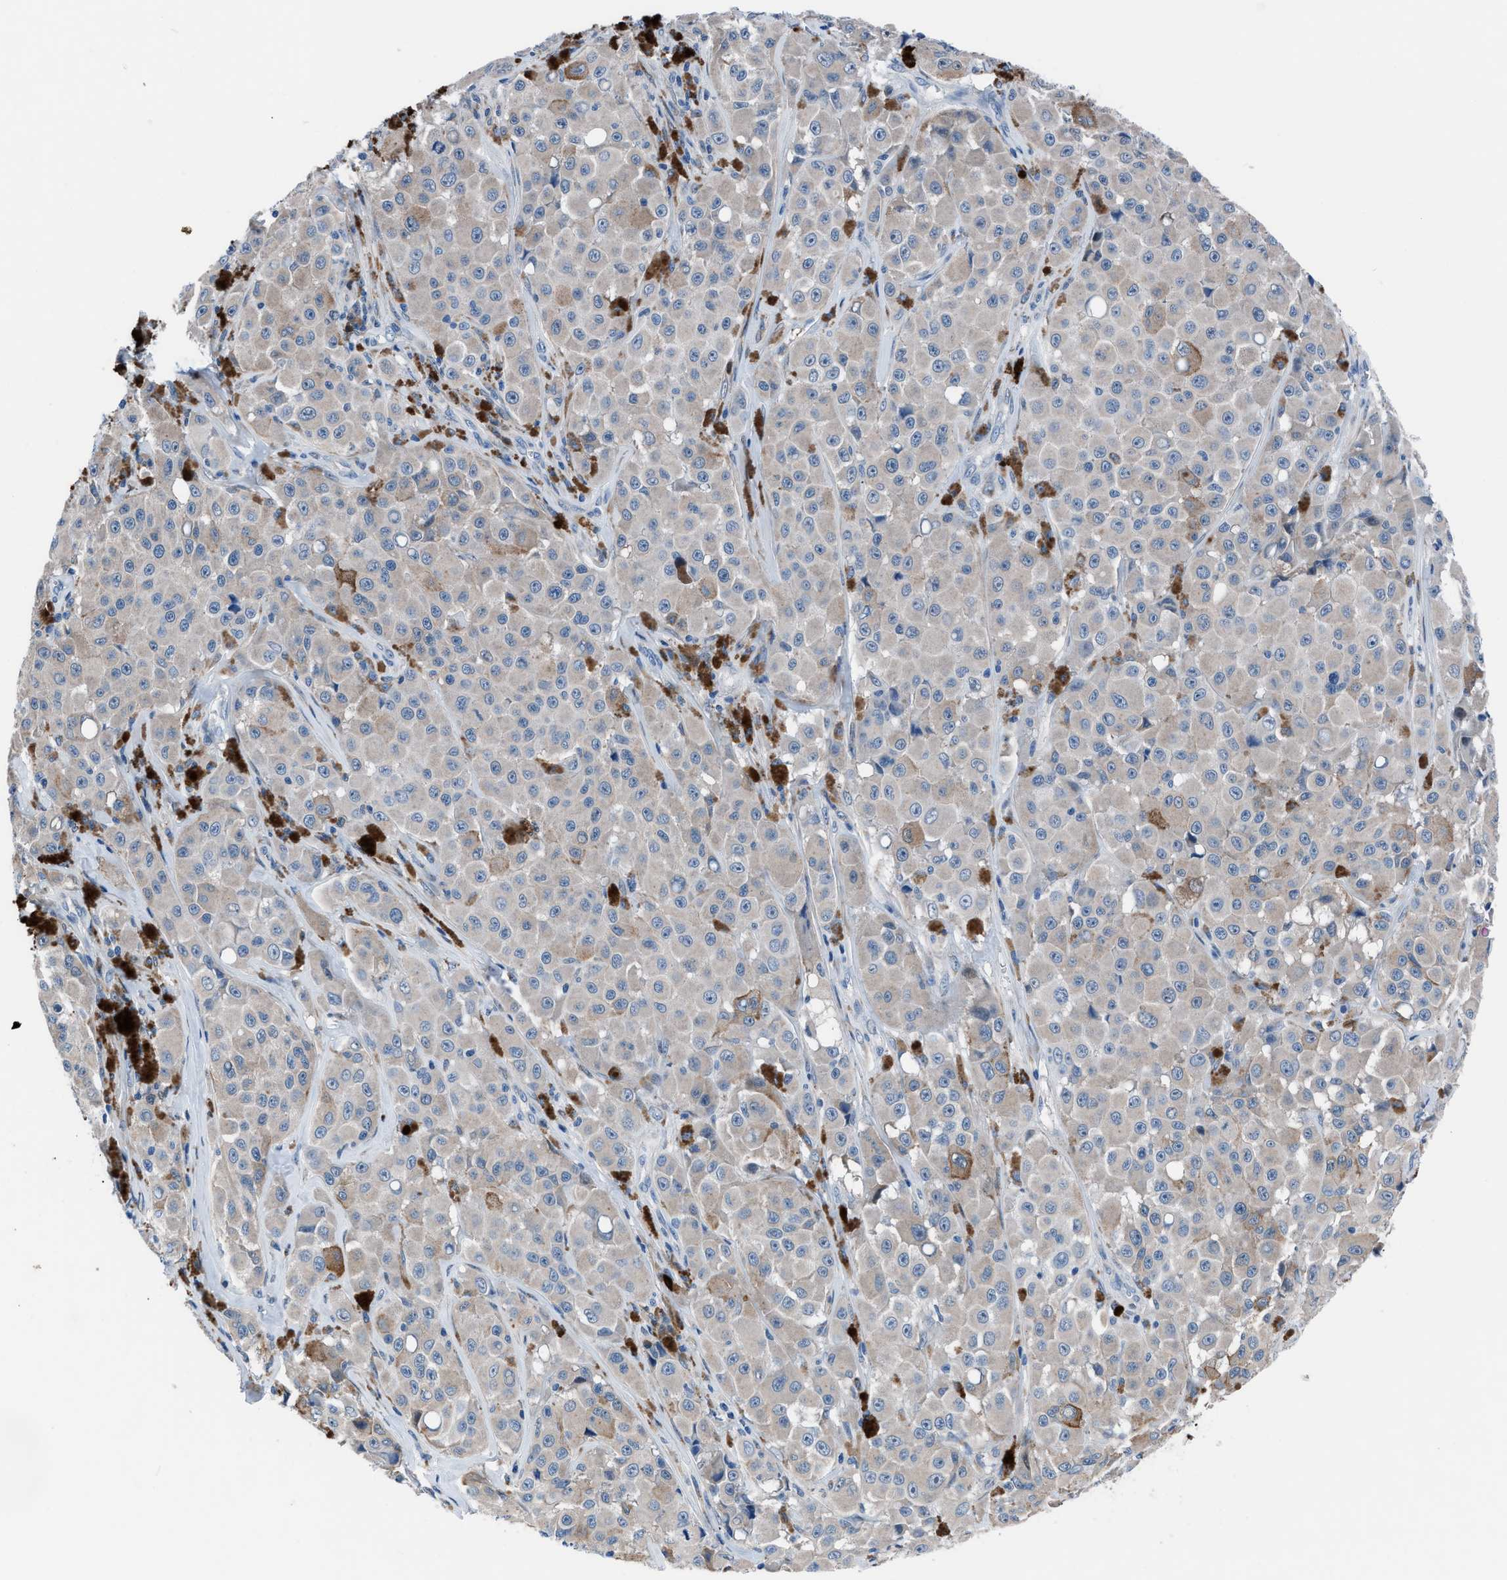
{"staining": {"intensity": "weak", "quantity": "<25%", "location": "cytoplasmic/membranous"}, "tissue": "melanoma", "cell_type": "Tumor cells", "image_type": "cancer", "snomed": [{"axis": "morphology", "description": "Malignant melanoma, NOS"}, {"axis": "topography", "description": "Skin"}], "caption": "Immunohistochemical staining of malignant melanoma displays no significant staining in tumor cells.", "gene": "UAP1", "patient": {"sex": "male", "age": 84}}